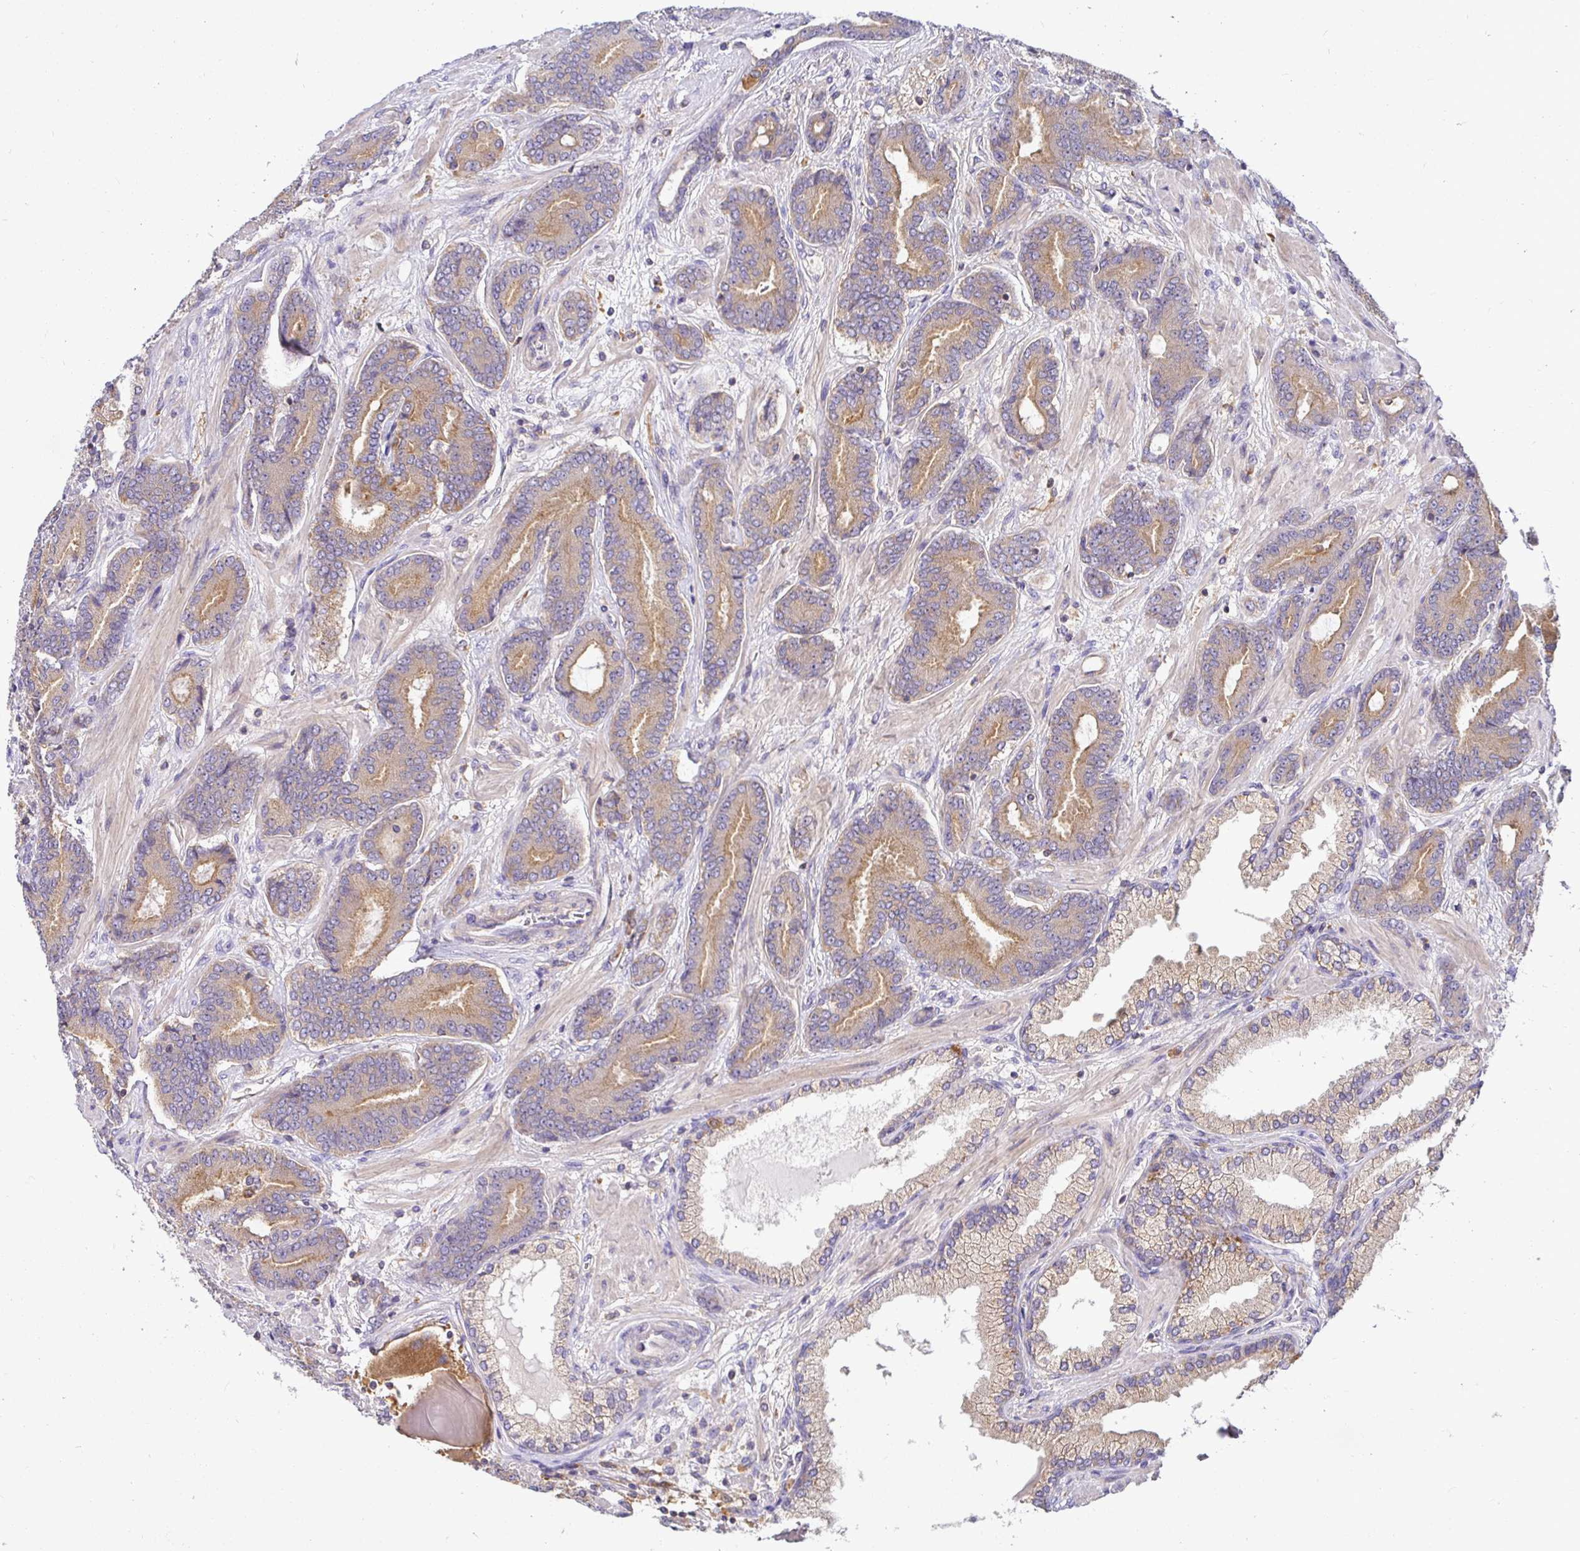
{"staining": {"intensity": "weak", "quantity": ">75%", "location": "cytoplasmic/membranous"}, "tissue": "prostate cancer", "cell_type": "Tumor cells", "image_type": "cancer", "snomed": [{"axis": "morphology", "description": "Adenocarcinoma, High grade"}, {"axis": "topography", "description": "Prostate"}], "caption": "High-grade adenocarcinoma (prostate) tissue exhibits weak cytoplasmic/membranous expression in approximately >75% of tumor cells (Brightfield microscopy of DAB IHC at high magnification).", "gene": "ATP6V1F", "patient": {"sex": "male", "age": 62}}